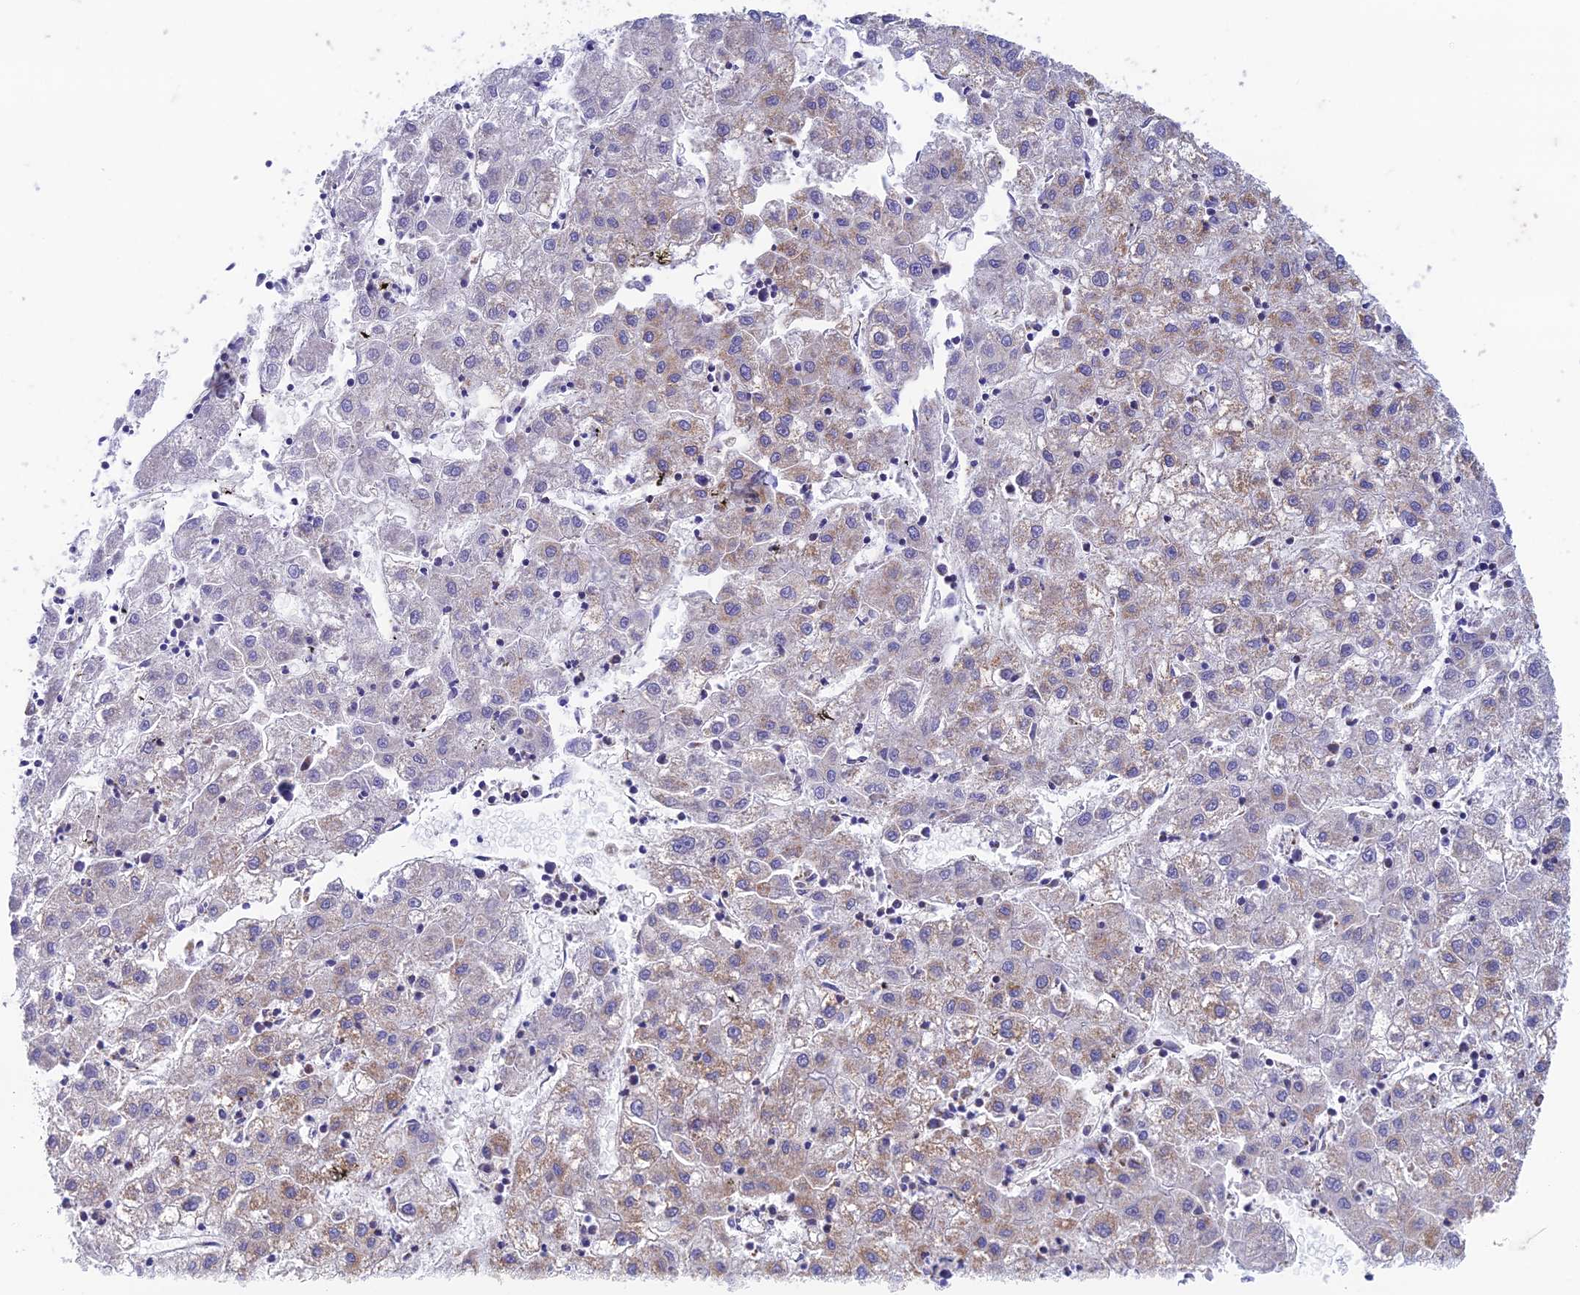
{"staining": {"intensity": "weak", "quantity": "<25%", "location": "cytoplasmic/membranous"}, "tissue": "liver cancer", "cell_type": "Tumor cells", "image_type": "cancer", "snomed": [{"axis": "morphology", "description": "Carcinoma, Hepatocellular, NOS"}, {"axis": "topography", "description": "Liver"}], "caption": "This is an IHC image of hepatocellular carcinoma (liver). There is no expression in tumor cells.", "gene": "ZNF181", "patient": {"sex": "male", "age": 72}}